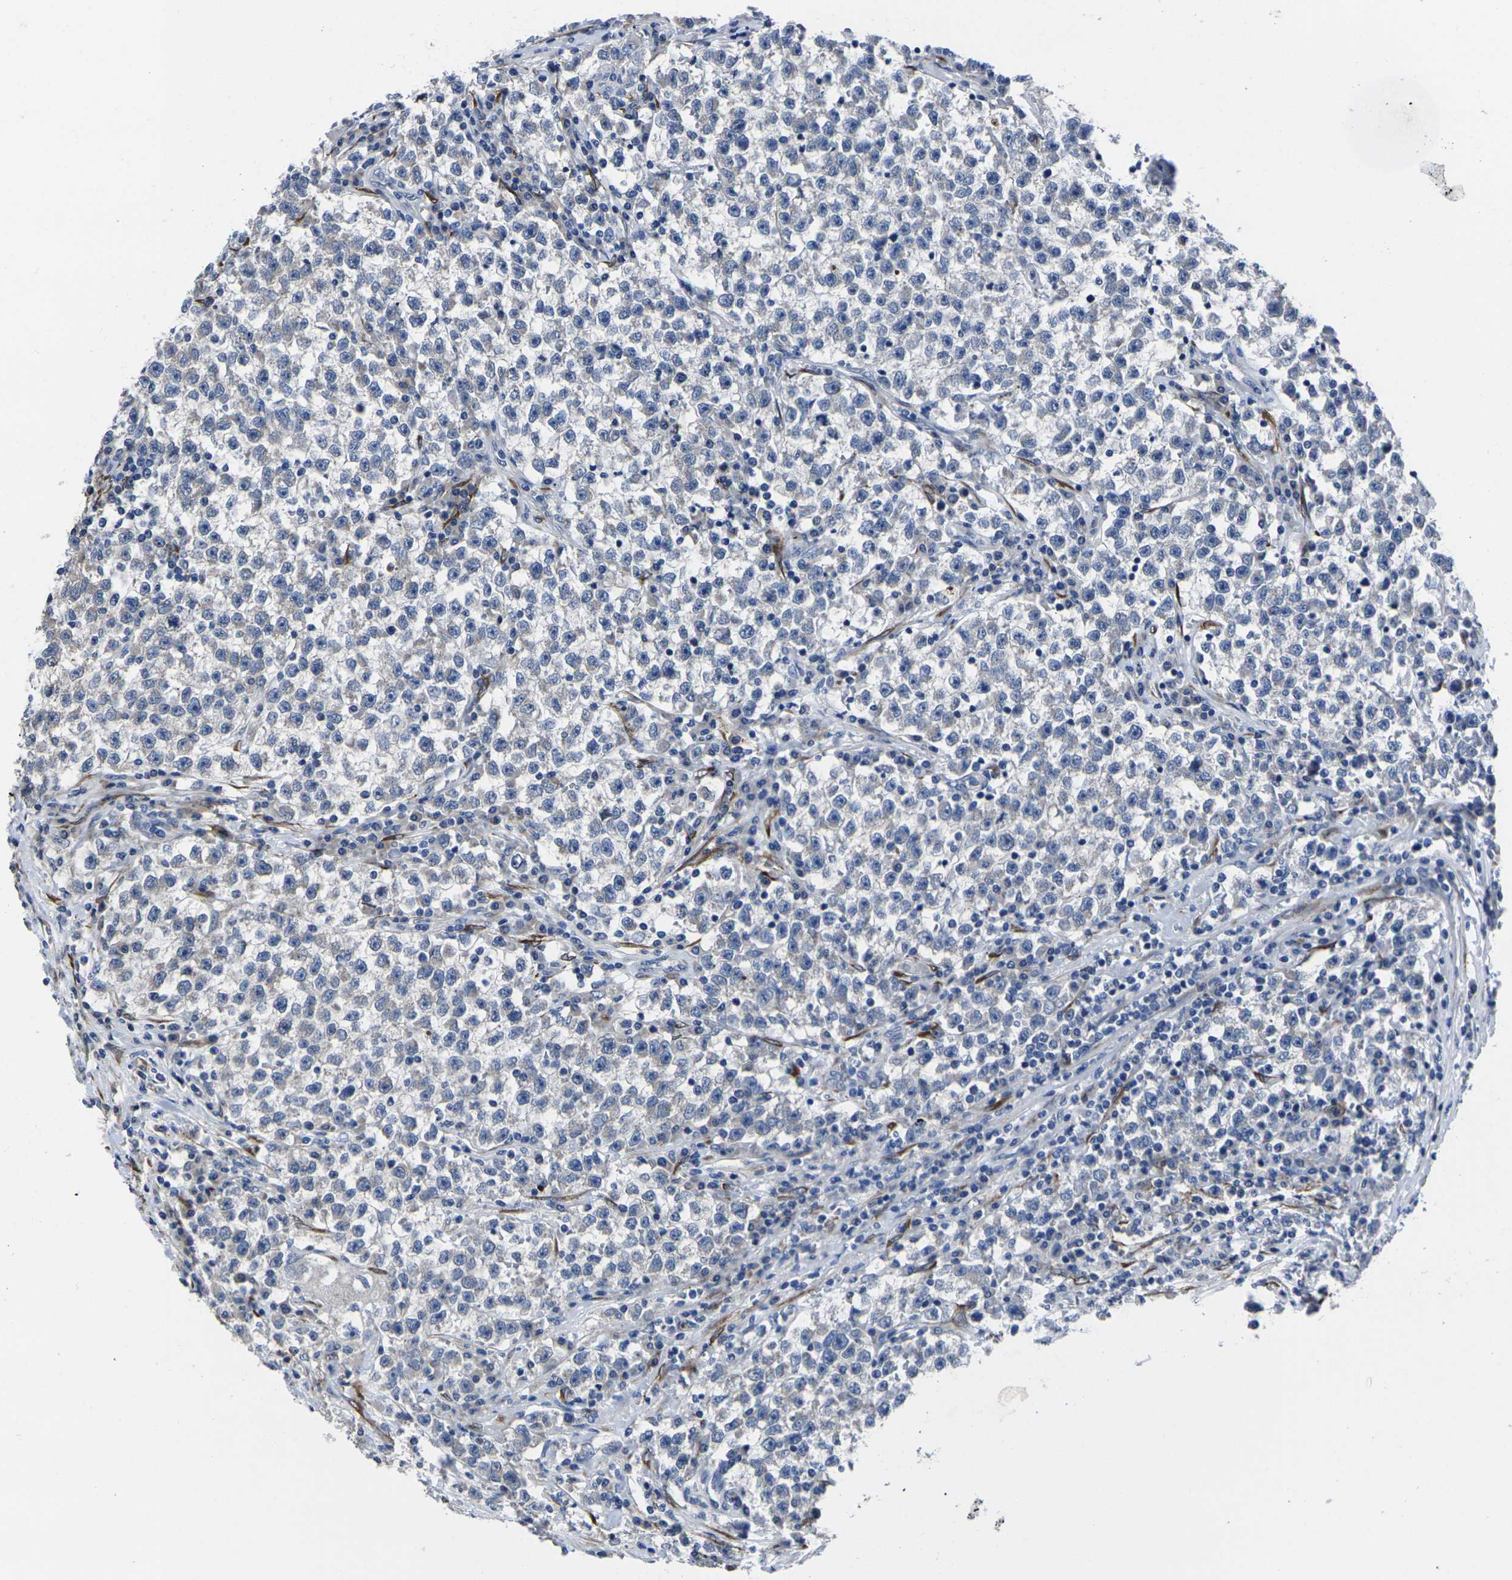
{"staining": {"intensity": "negative", "quantity": "none", "location": "none"}, "tissue": "testis cancer", "cell_type": "Tumor cells", "image_type": "cancer", "snomed": [{"axis": "morphology", "description": "Seminoma, NOS"}, {"axis": "topography", "description": "Testis"}], "caption": "Tumor cells are negative for protein expression in human testis cancer. (DAB immunohistochemistry (IHC) with hematoxylin counter stain).", "gene": "CYP2C8", "patient": {"sex": "male", "age": 22}}